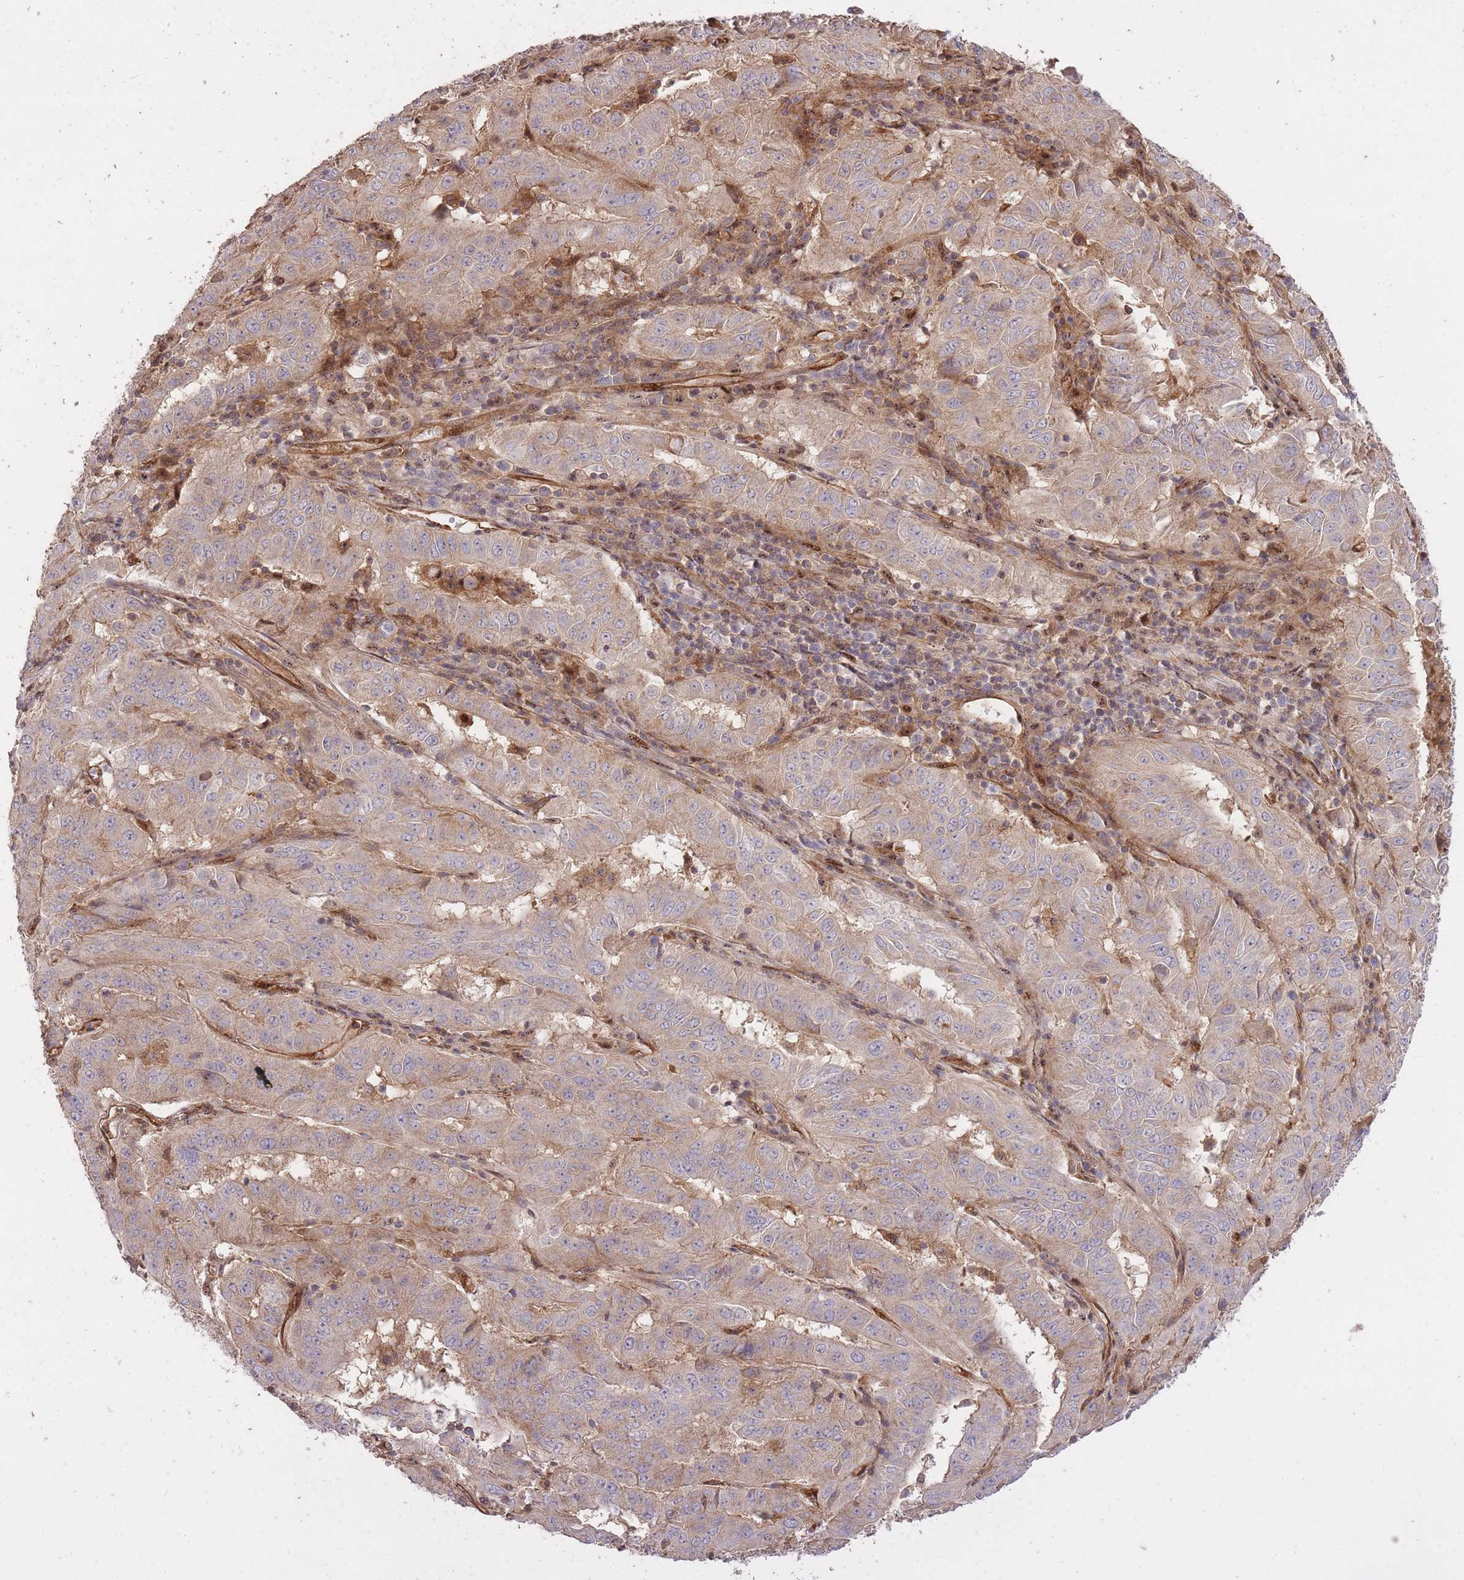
{"staining": {"intensity": "weak", "quantity": "25%-75%", "location": "cytoplasmic/membranous"}, "tissue": "pancreatic cancer", "cell_type": "Tumor cells", "image_type": "cancer", "snomed": [{"axis": "morphology", "description": "Adenocarcinoma, NOS"}, {"axis": "topography", "description": "Pancreas"}], "caption": "A micrograph of pancreatic adenocarcinoma stained for a protein demonstrates weak cytoplasmic/membranous brown staining in tumor cells. (DAB IHC with brightfield microscopy, high magnification).", "gene": "PLD1", "patient": {"sex": "male", "age": 63}}